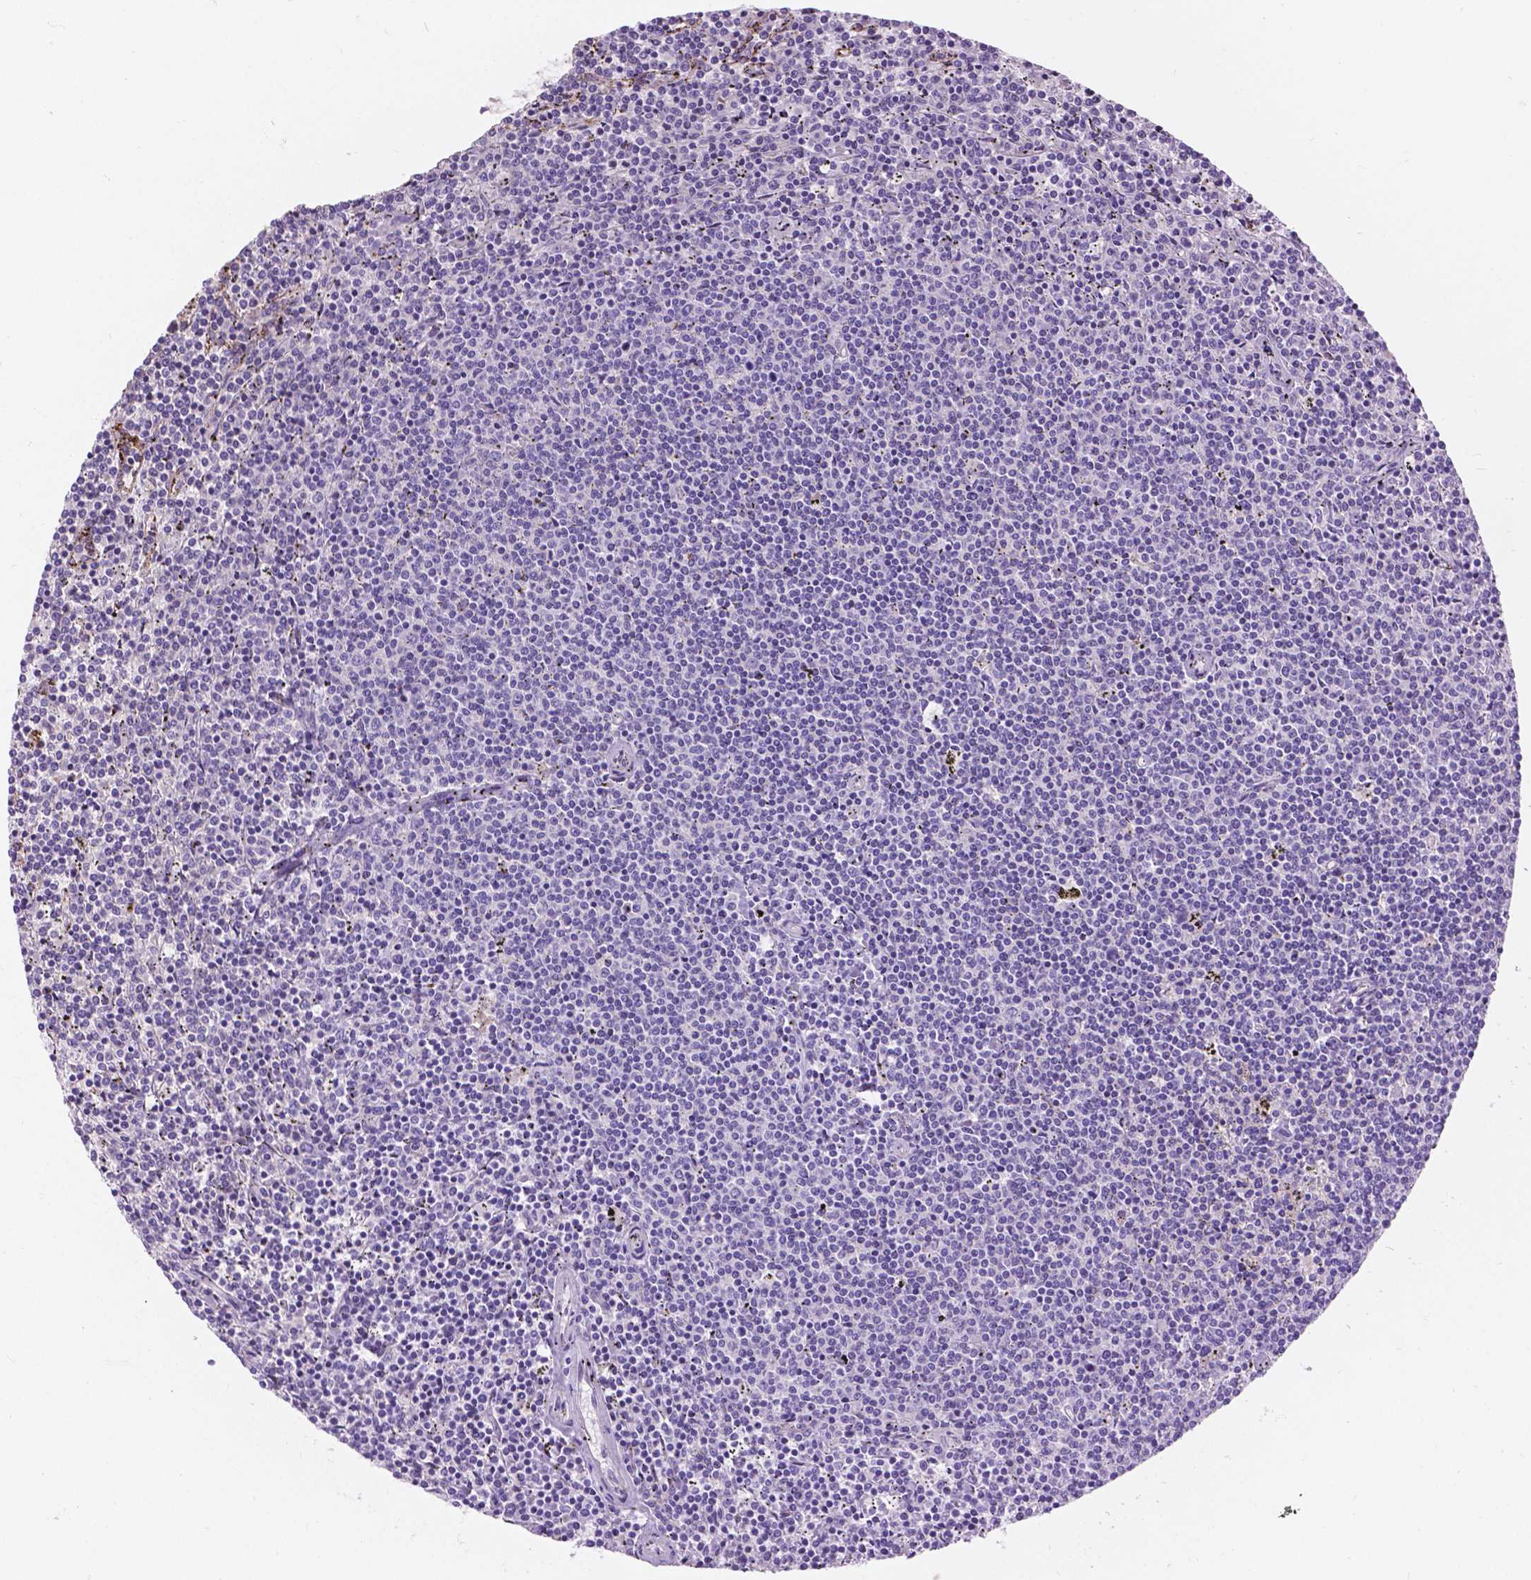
{"staining": {"intensity": "negative", "quantity": "none", "location": "none"}, "tissue": "lymphoma", "cell_type": "Tumor cells", "image_type": "cancer", "snomed": [{"axis": "morphology", "description": "Malignant lymphoma, non-Hodgkin's type, Low grade"}, {"axis": "topography", "description": "Spleen"}], "caption": "High magnification brightfield microscopy of lymphoma stained with DAB (3,3'-diaminobenzidine) (brown) and counterstained with hematoxylin (blue): tumor cells show no significant staining.", "gene": "NOXO1", "patient": {"sex": "female", "age": 50}}